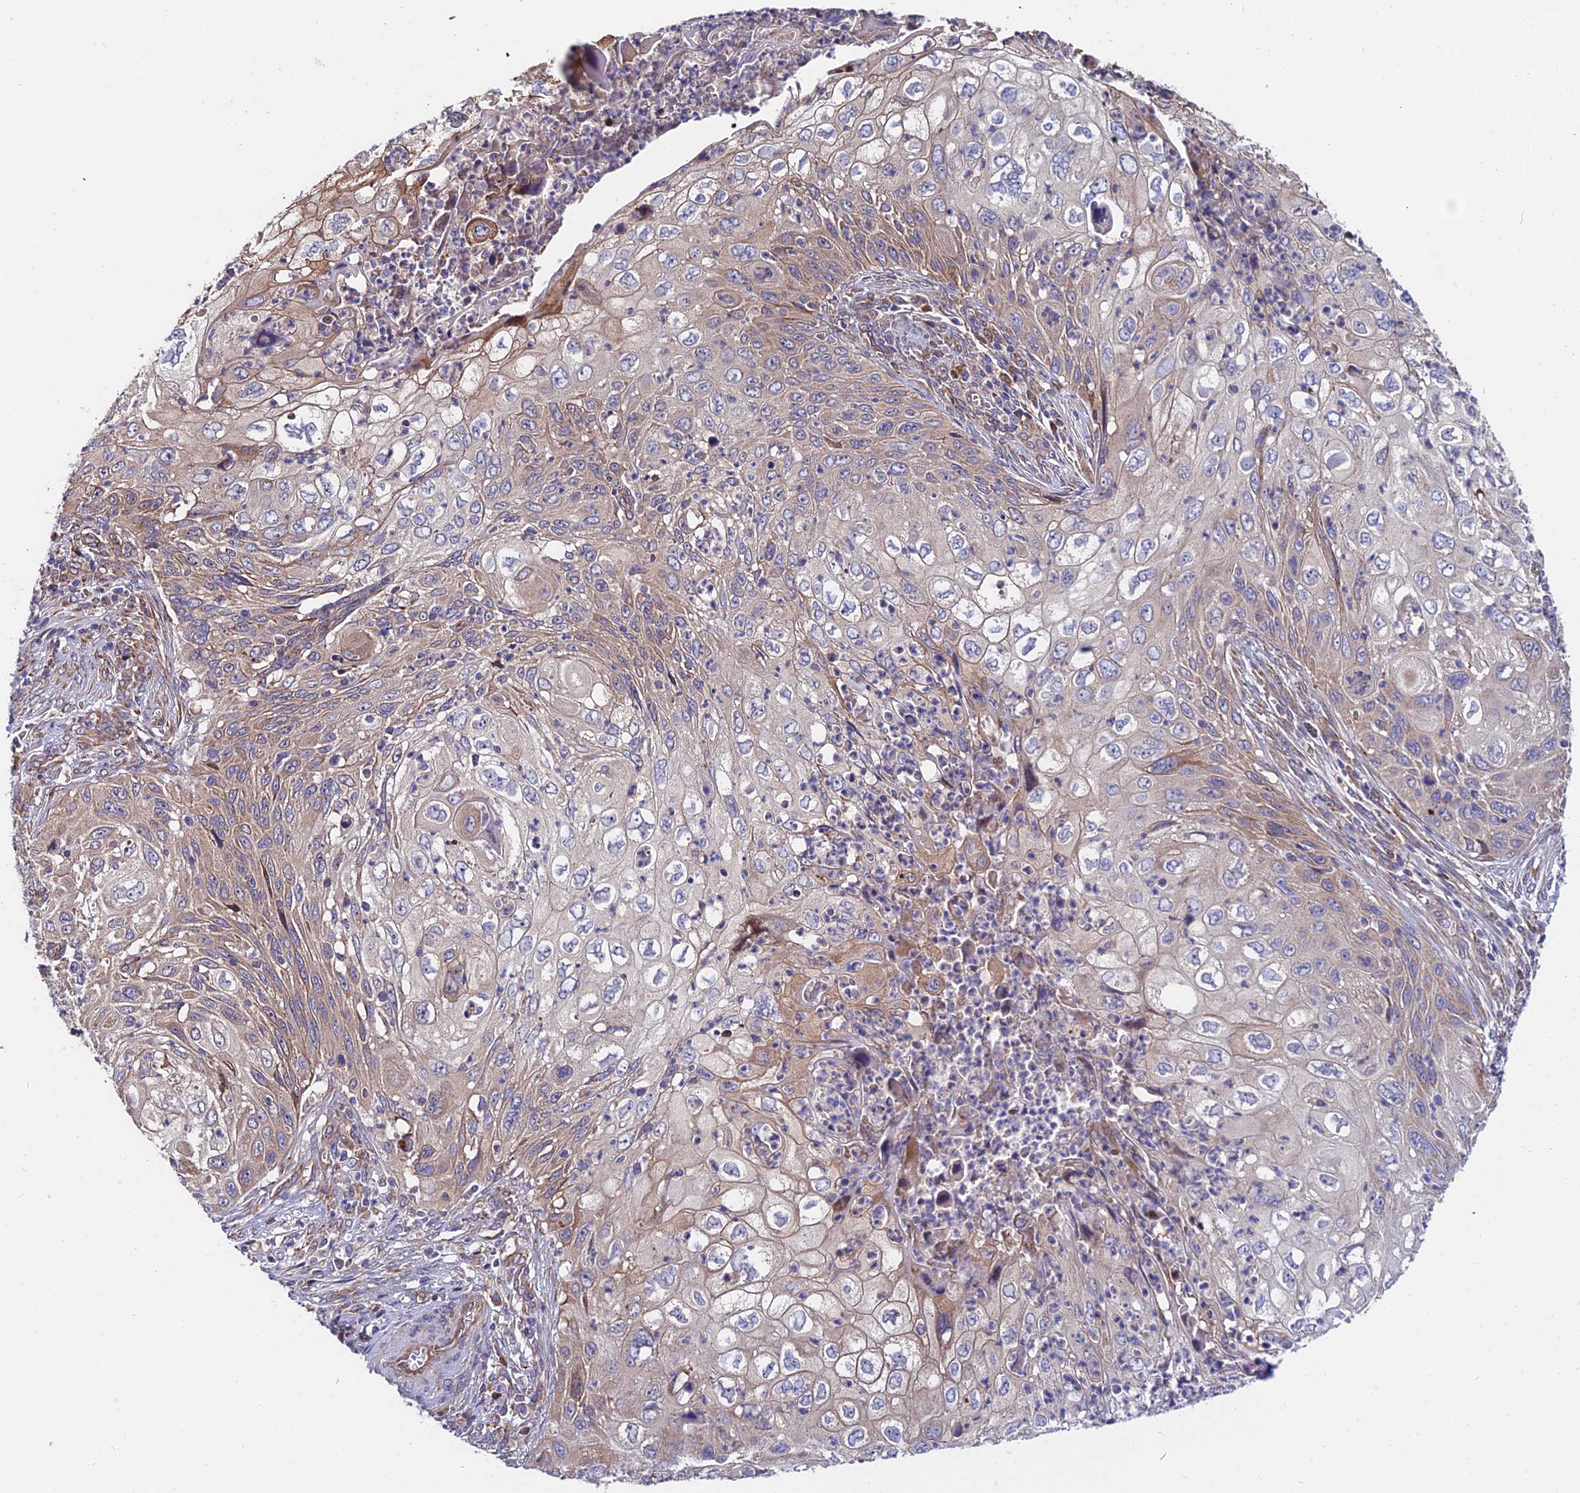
{"staining": {"intensity": "weak", "quantity": "25%-75%", "location": "cytoplasmic/membranous"}, "tissue": "cervical cancer", "cell_type": "Tumor cells", "image_type": "cancer", "snomed": [{"axis": "morphology", "description": "Squamous cell carcinoma, NOS"}, {"axis": "topography", "description": "Cervix"}], "caption": "A low amount of weak cytoplasmic/membranous expression is identified in about 25%-75% of tumor cells in cervical squamous cell carcinoma tissue.", "gene": "CDC37L1", "patient": {"sex": "female", "age": 70}}